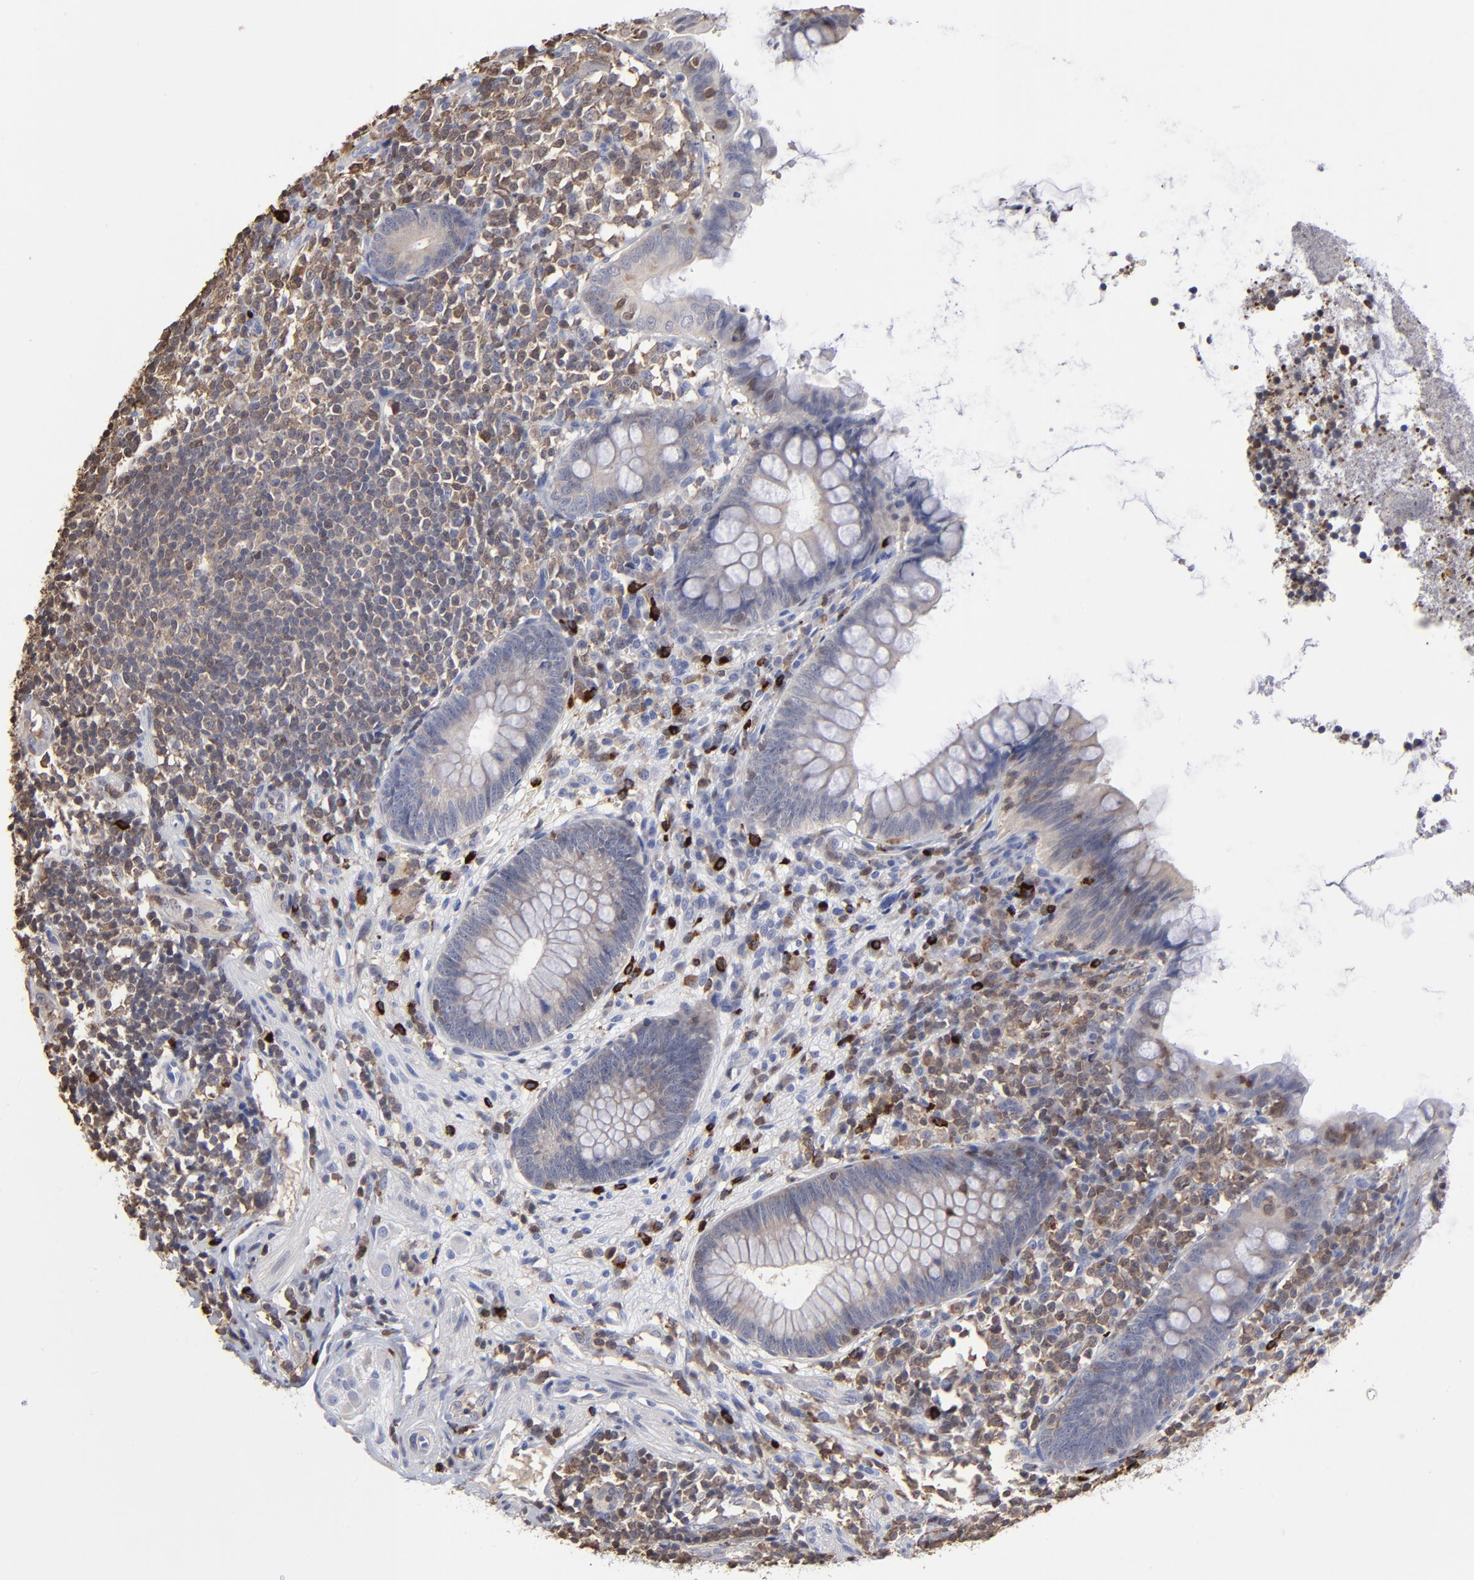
{"staining": {"intensity": "negative", "quantity": "none", "location": "none"}, "tissue": "appendix", "cell_type": "Glandular cells", "image_type": "normal", "snomed": [{"axis": "morphology", "description": "Normal tissue, NOS"}, {"axis": "topography", "description": "Appendix"}], "caption": "A high-resolution photomicrograph shows immunohistochemistry (IHC) staining of benign appendix, which exhibits no significant positivity in glandular cells.", "gene": "TBXT", "patient": {"sex": "female", "age": 66}}